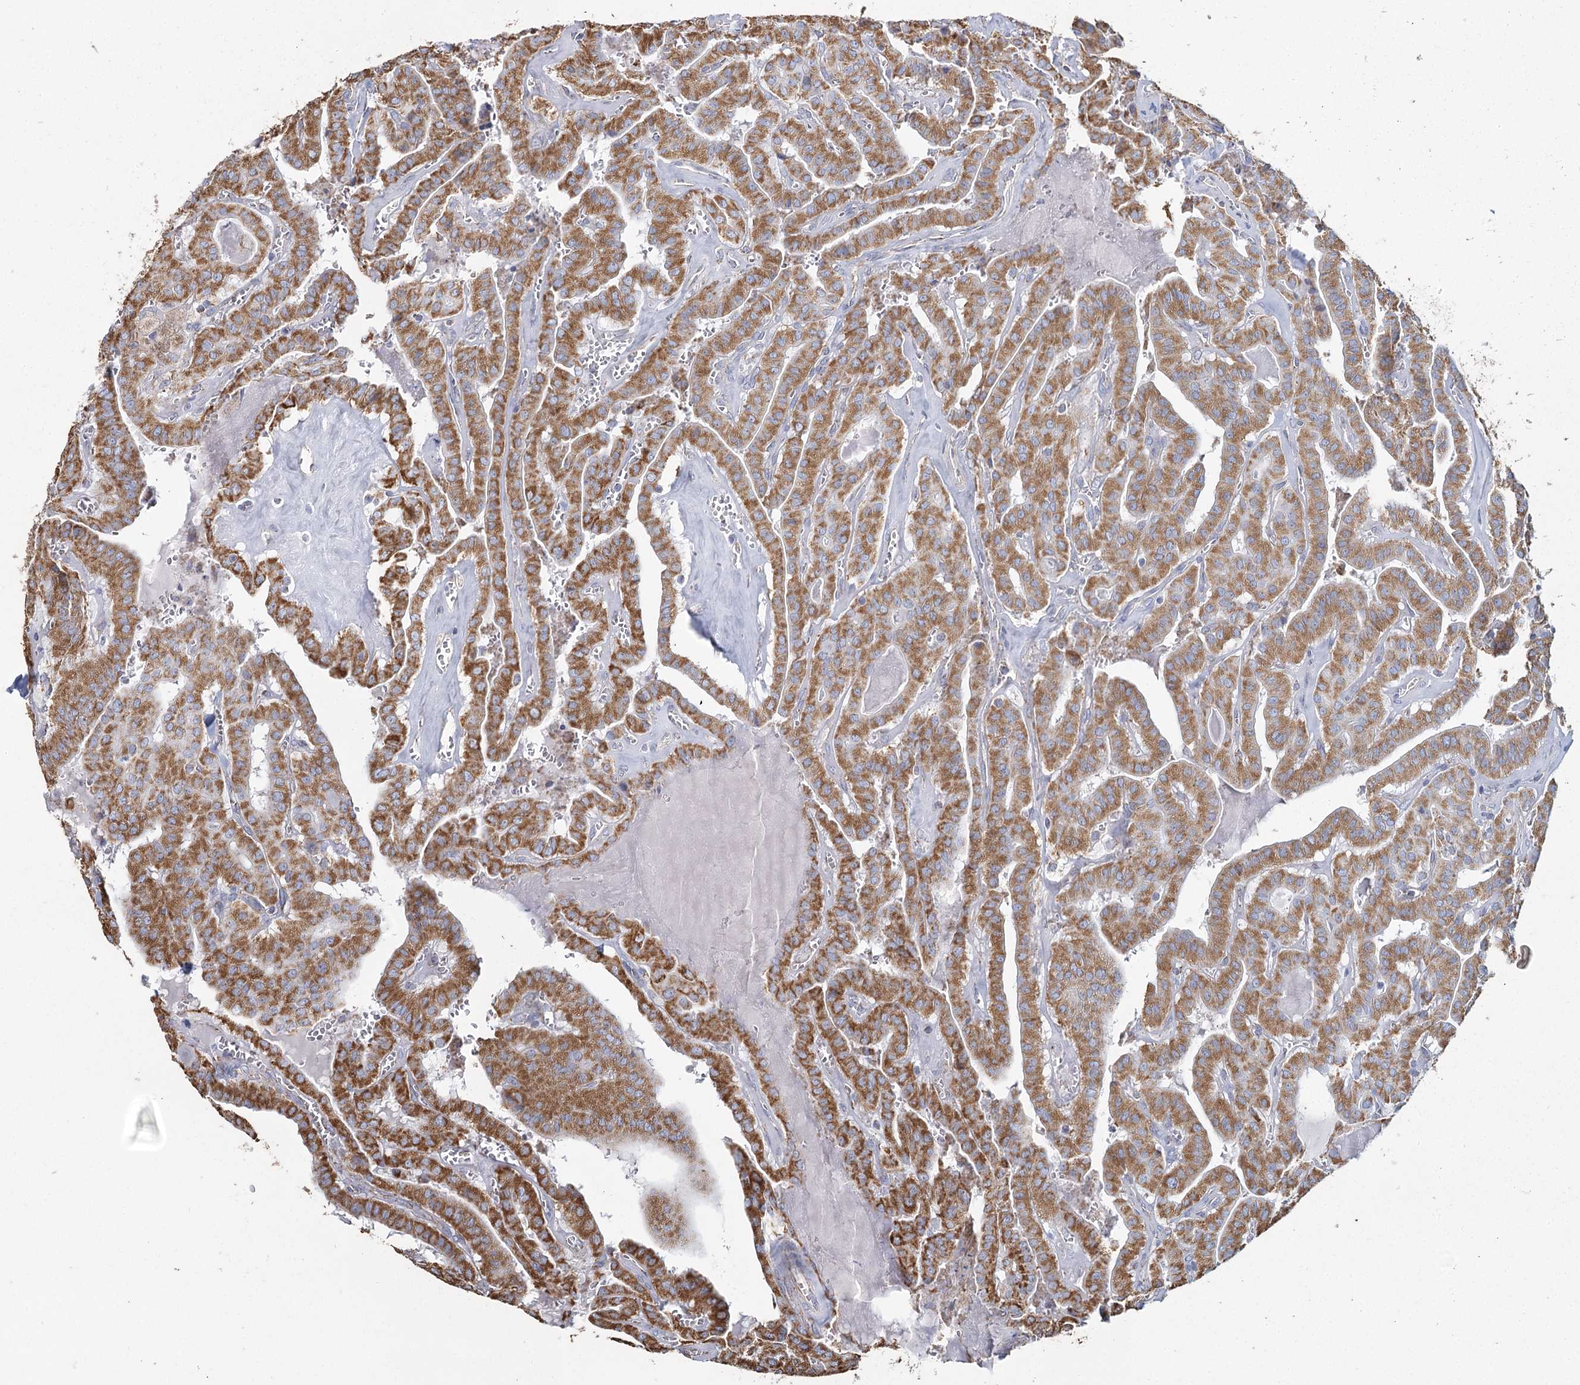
{"staining": {"intensity": "moderate", "quantity": ">75%", "location": "cytoplasmic/membranous"}, "tissue": "thyroid cancer", "cell_type": "Tumor cells", "image_type": "cancer", "snomed": [{"axis": "morphology", "description": "Papillary adenocarcinoma, NOS"}, {"axis": "topography", "description": "Thyroid gland"}], "caption": "Protein expression analysis of papillary adenocarcinoma (thyroid) demonstrates moderate cytoplasmic/membranous positivity in about >75% of tumor cells.", "gene": "MRPL44", "patient": {"sex": "male", "age": 52}}